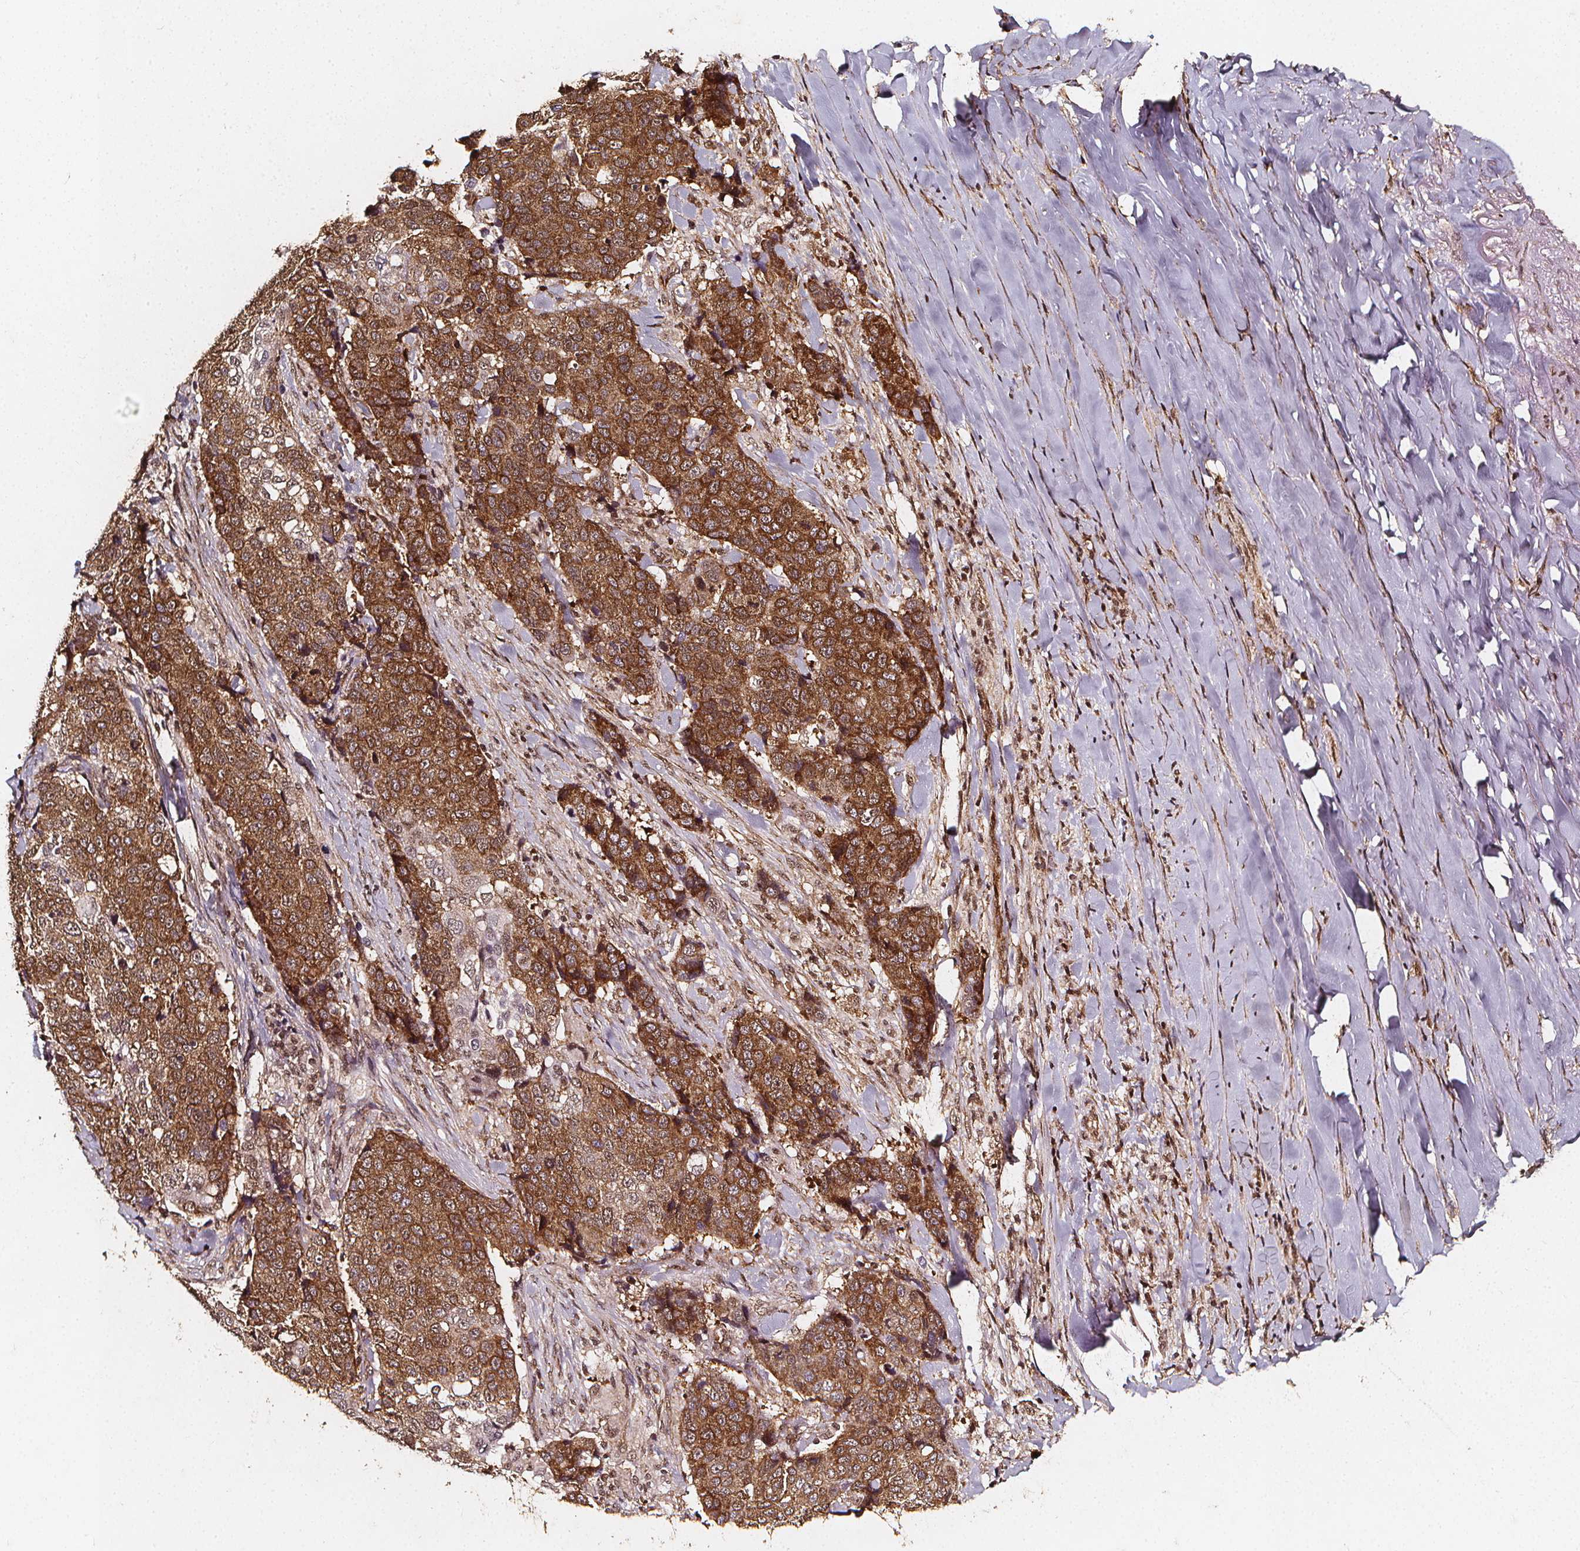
{"staining": {"intensity": "moderate", "quantity": ">75%", "location": "cytoplasmic/membranous"}, "tissue": "lung cancer", "cell_type": "Tumor cells", "image_type": "cancer", "snomed": [{"axis": "morphology", "description": "Squamous cell carcinoma, NOS"}, {"axis": "topography", "description": "Lymph node"}, {"axis": "topography", "description": "Lung"}], "caption": "Approximately >75% of tumor cells in human lung squamous cell carcinoma show moderate cytoplasmic/membranous protein positivity as visualized by brown immunohistochemical staining.", "gene": "SMN1", "patient": {"sex": "male", "age": 61}}